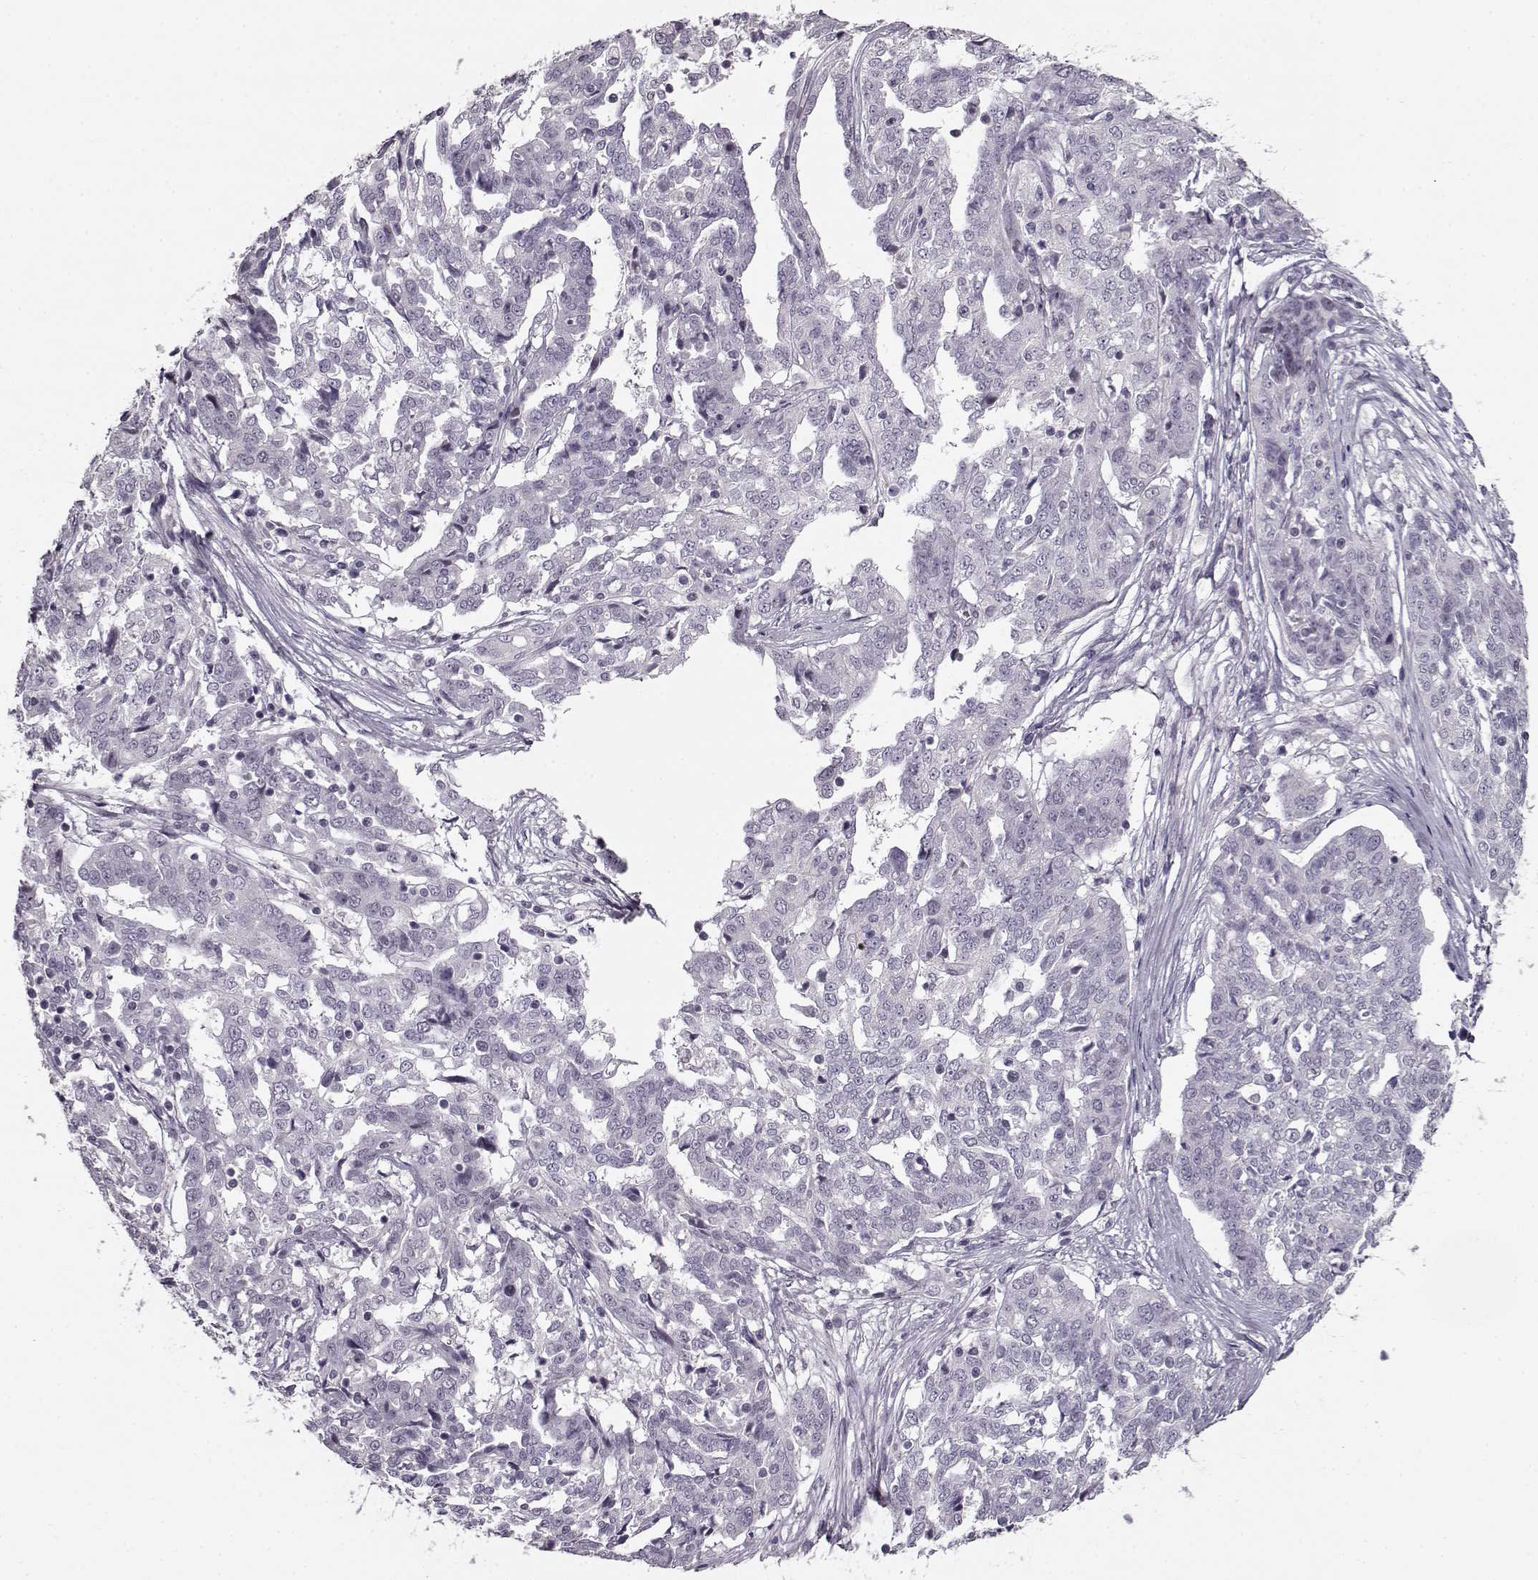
{"staining": {"intensity": "negative", "quantity": "none", "location": "none"}, "tissue": "ovarian cancer", "cell_type": "Tumor cells", "image_type": "cancer", "snomed": [{"axis": "morphology", "description": "Cystadenocarcinoma, serous, NOS"}, {"axis": "topography", "description": "Ovary"}], "caption": "Serous cystadenocarcinoma (ovarian) was stained to show a protein in brown. There is no significant staining in tumor cells.", "gene": "RP1L1", "patient": {"sex": "female", "age": 67}}